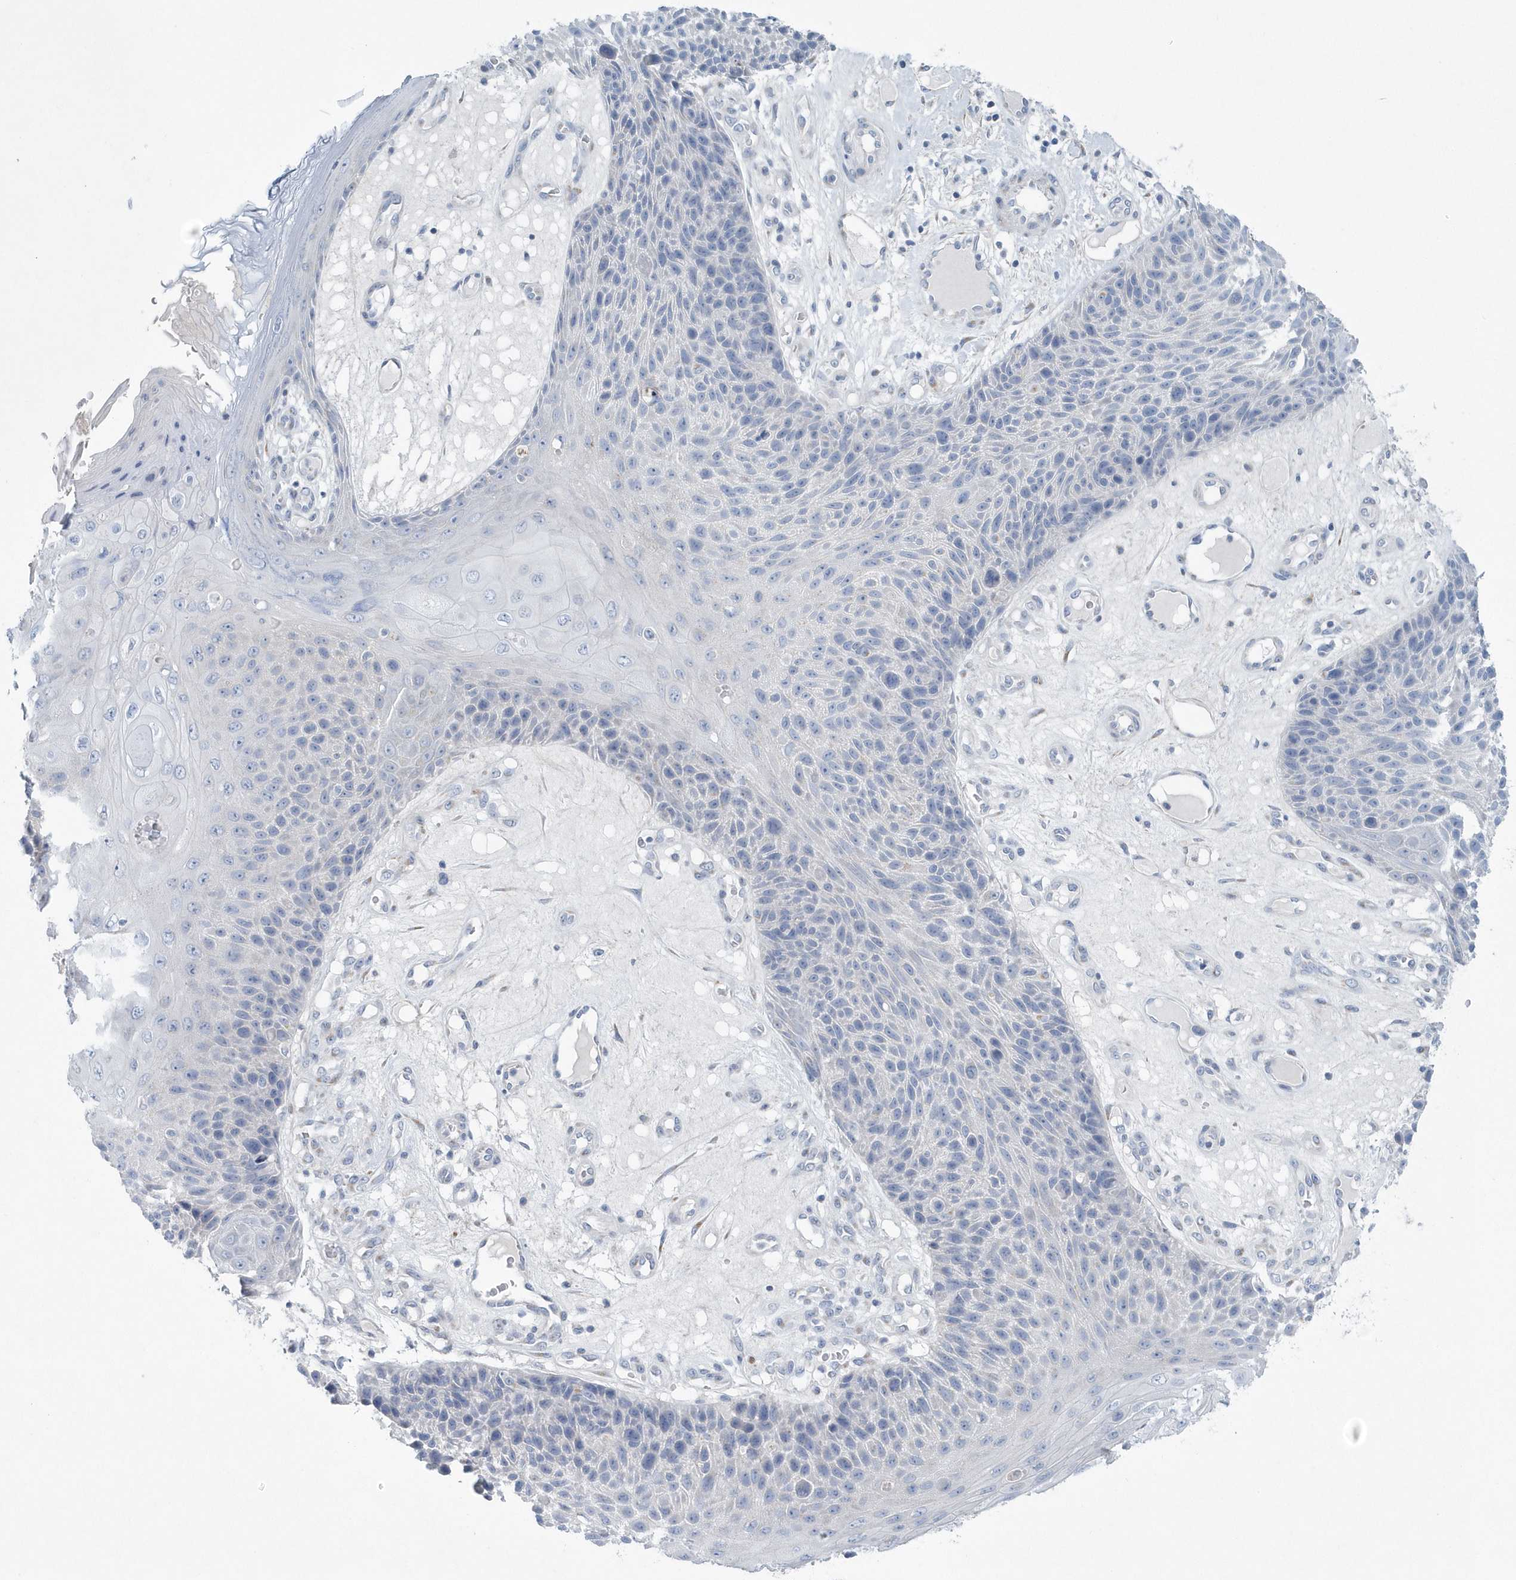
{"staining": {"intensity": "negative", "quantity": "none", "location": "none"}, "tissue": "skin cancer", "cell_type": "Tumor cells", "image_type": "cancer", "snomed": [{"axis": "morphology", "description": "Squamous cell carcinoma, NOS"}, {"axis": "topography", "description": "Skin"}], "caption": "Tumor cells are negative for protein expression in human skin squamous cell carcinoma.", "gene": "SPATA18", "patient": {"sex": "female", "age": 88}}